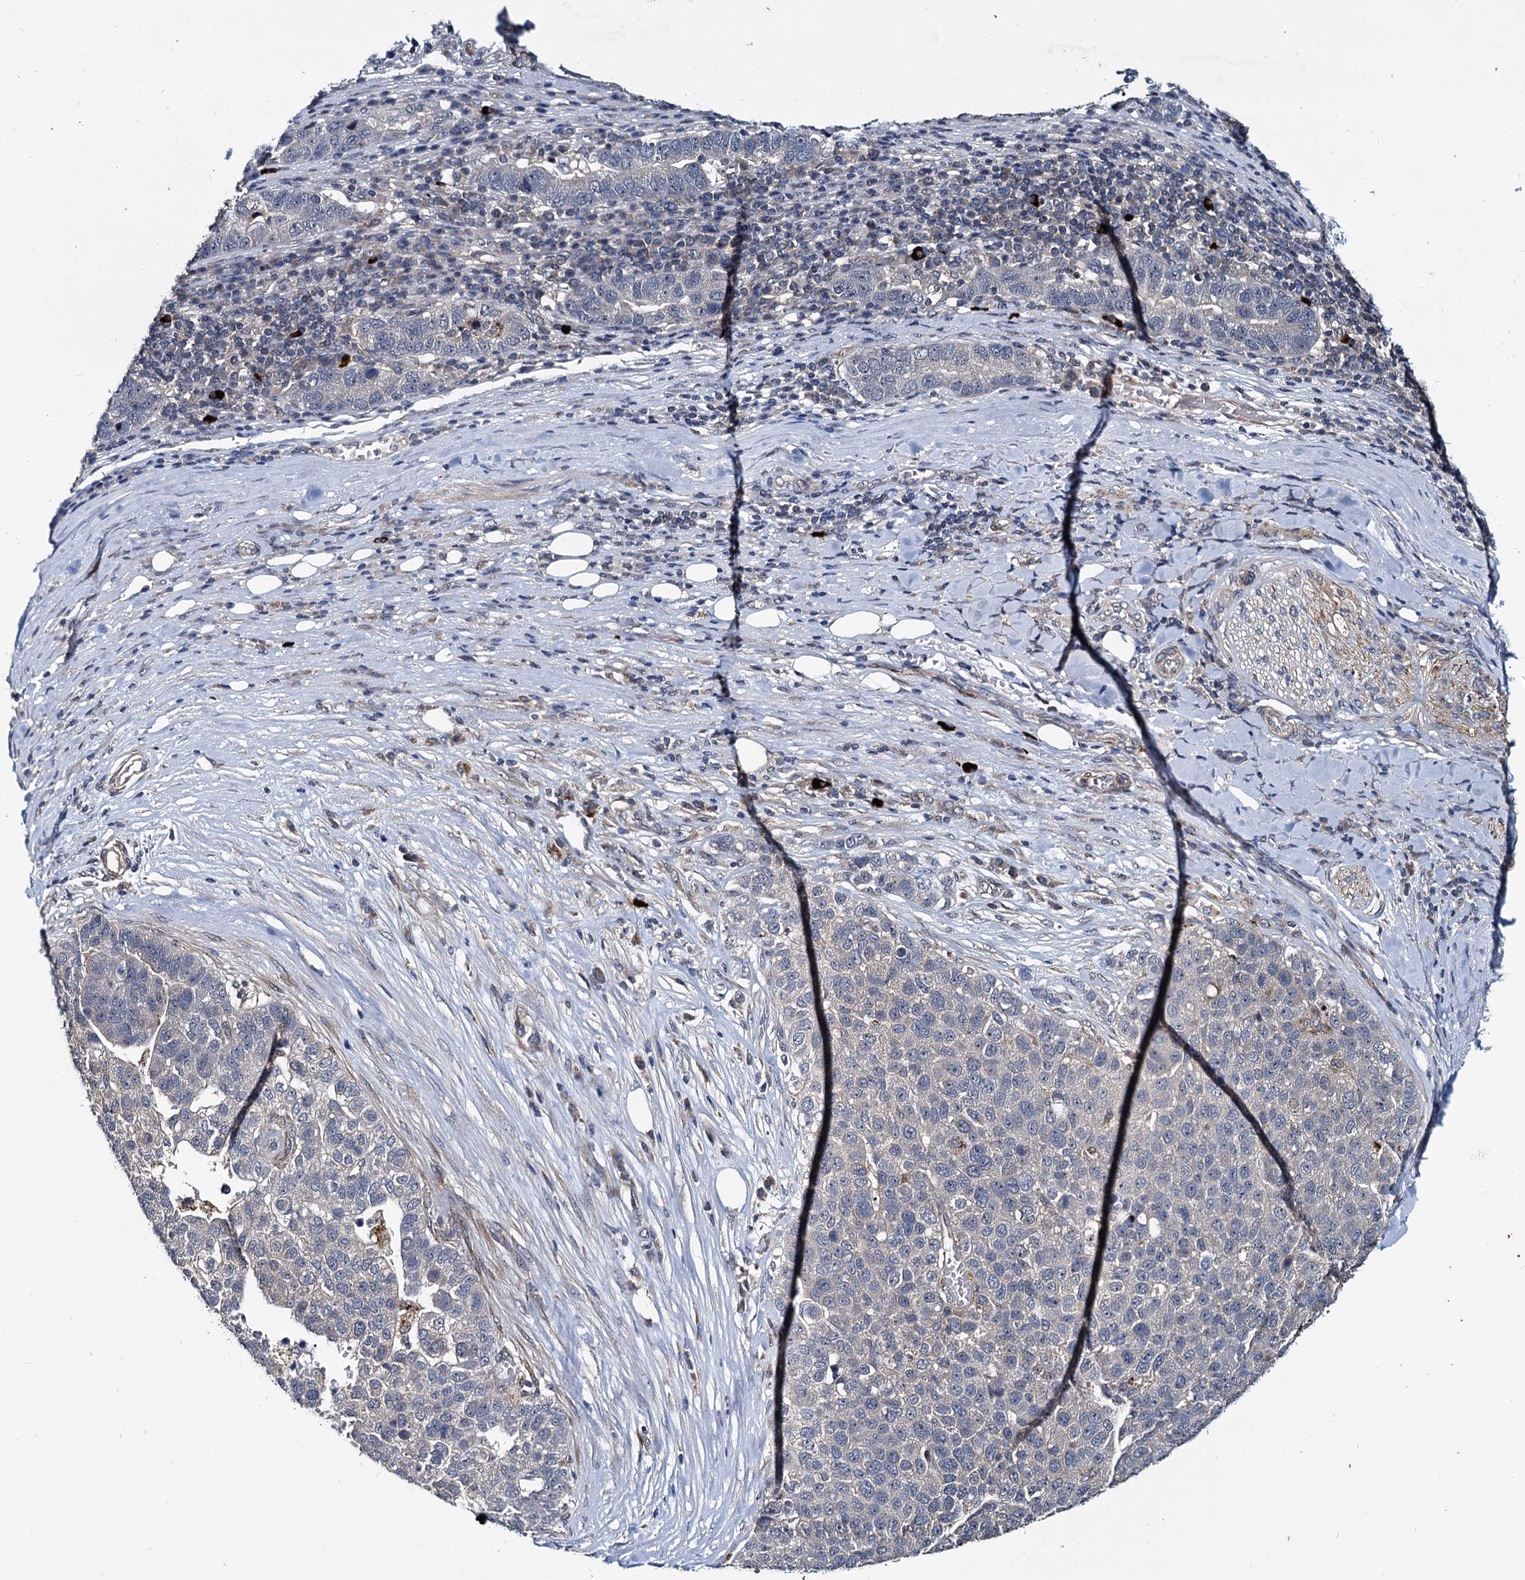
{"staining": {"intensity": "negative", "quantity": "none", "location": "none"}, "tissue": "pancreatic cancer", "cell_type": "Tumor cells", "image_type": "cancer", "snomed": [{"axis": "morphology", "description": "Adenocarcinoma, NOS"}, {"axis": "topography", "description": "Pancreas"}], "caption": "Immunohistochemistry of pancreatic cancer (adenocarcinoma) reveals no positivity in tumor cells.", "gene": "ARHGAP42", "patient": {"sex": "female", "age": 61}}